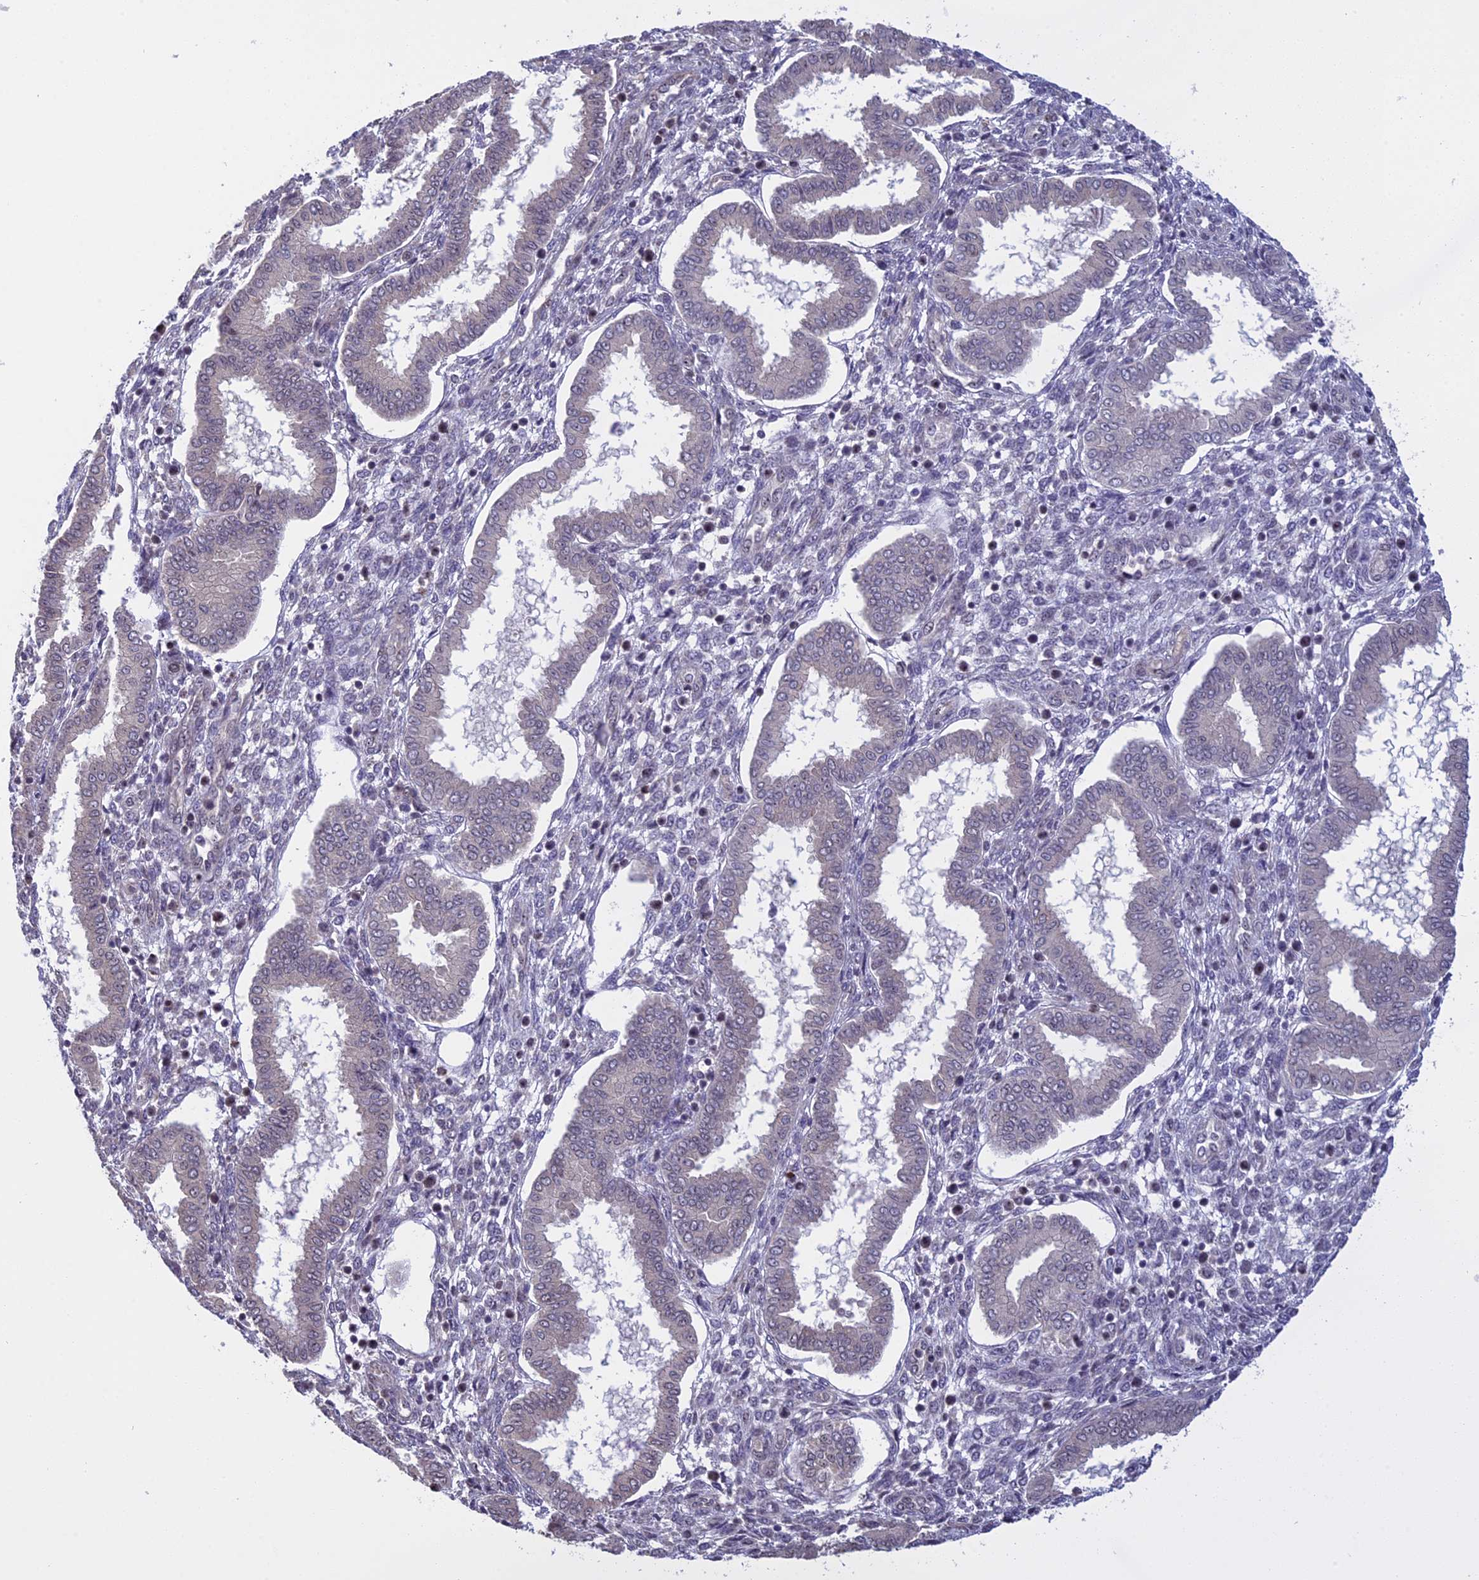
{"staining": {"intensity": "negative", "quantity": "none", "location": "none"}, "tissue": "endometrium", "cell_type": "Cells in endometrial stroma", "image_type": "normal", "snomed": [{"axis": "morphology", "description": "Normal tissue, NOS"}, {"axis": "topography", "description": "Endometrium"}], "caption": "Immunohistochemistry (IHC) histopathology image of unremarkable endometrium: endometrium stained with DAB shows no significant protein positivity in cells in endometrial stroma.", "gene": "MGA", "patient": {"sex": "female", "age": 24}}